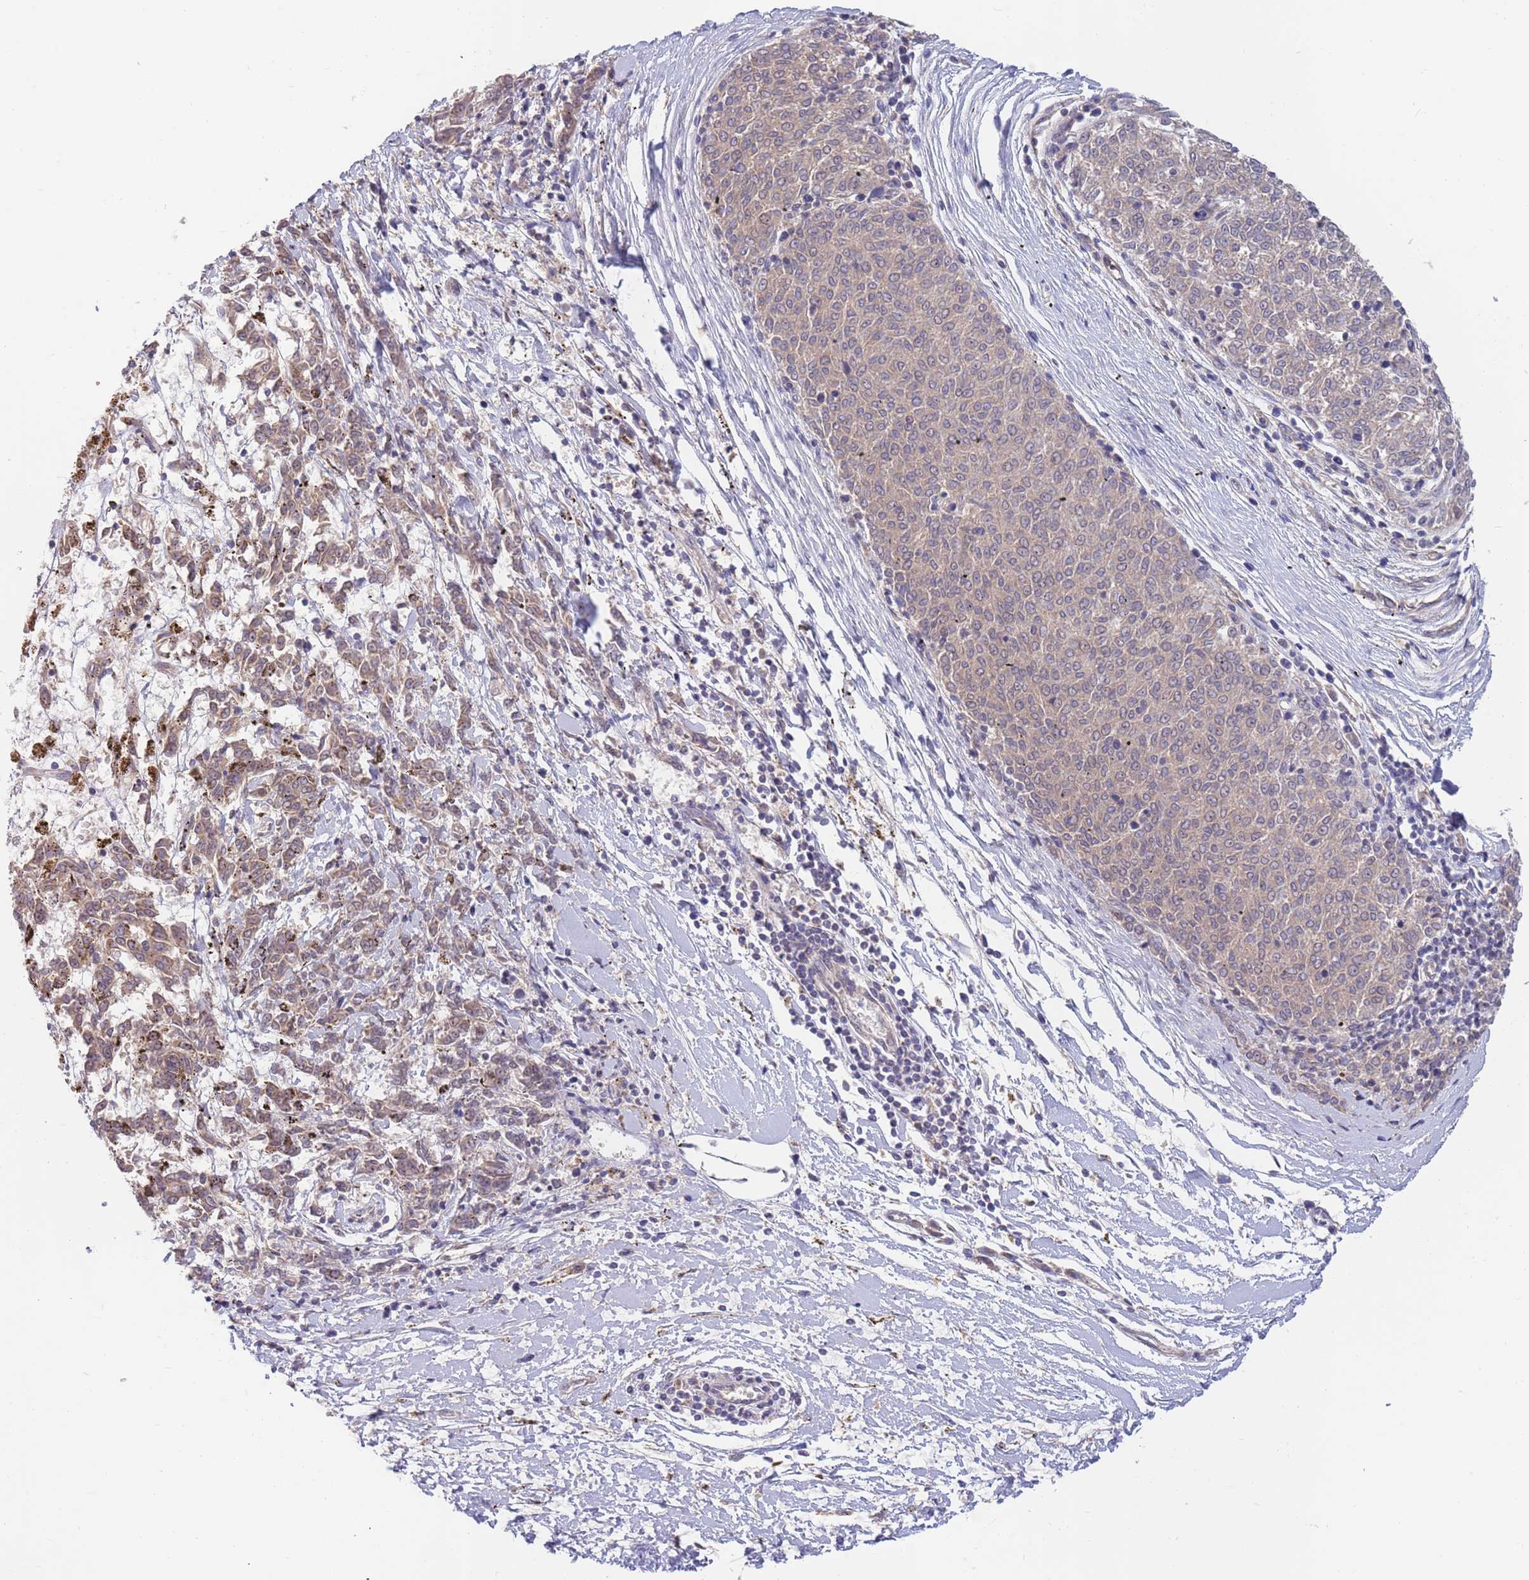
{"staining": {"intensity": "weak", "quantity": ">75%", "location": "cytoplasmic/membranous"}, "tissue": "melanoma", "cell_type": "Tumor cells", "image_type": "cancer", "snomed": [{"axis": "morphology", "description": "Malignant melanoma, NOS"}, {"axis": "topography", "description": "Skin"}], "caption": "The immunohistochemical stain shows weak cytoplasmic/membranous positivity in tumor cells of melanoma tissue. (Stains: DAB (3,3'-diaminobenzidine) in brown, nuclei in blue, Microscopy: brightfield microscopy at high magnification).", "gene": "BORCS5", "patient": {"sex": "female", "age": 72}}